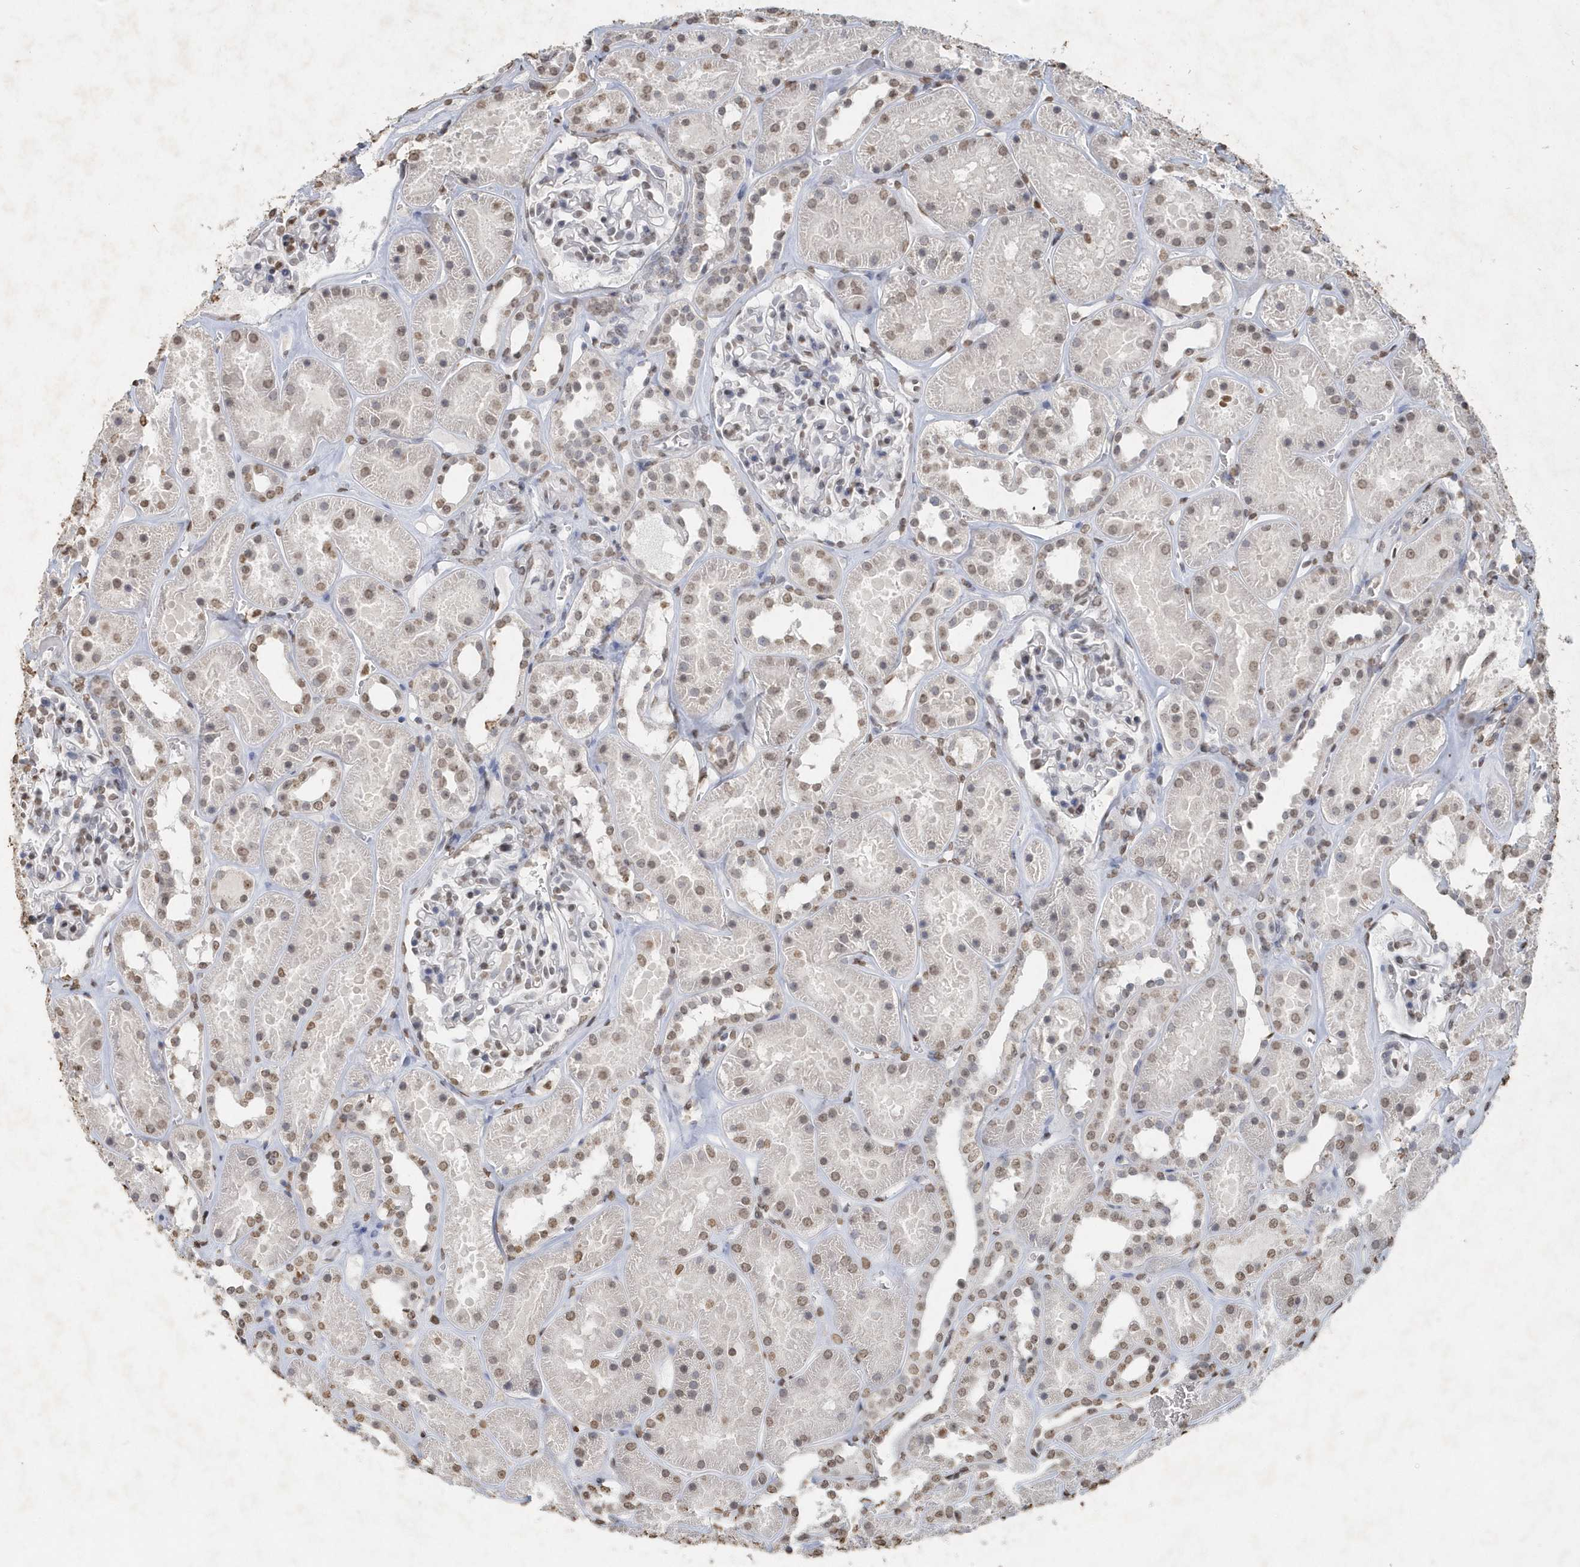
{"staining": {"intensity": "weak", "quantity": "<25%", "location": "cytoplasmic/membranous,nuclear"}, "tissue": "kidney", "cell_type": "Cells in glomeruli", "image_type": "normal", "snomed": [{"axis": "morphology", "description": "Normal tissue, NOS"}, {"axis": "topography", "description": "Kidney"}], "caption": "The histopathology image shows no significant positivity in cells in glomeruli of kidney. (DAB (3,3'-diaminobenzidine) immunohistochemistry, high magnification).", "gene": "PDCD1", "patient": {"sex": "female", "age": 41}}